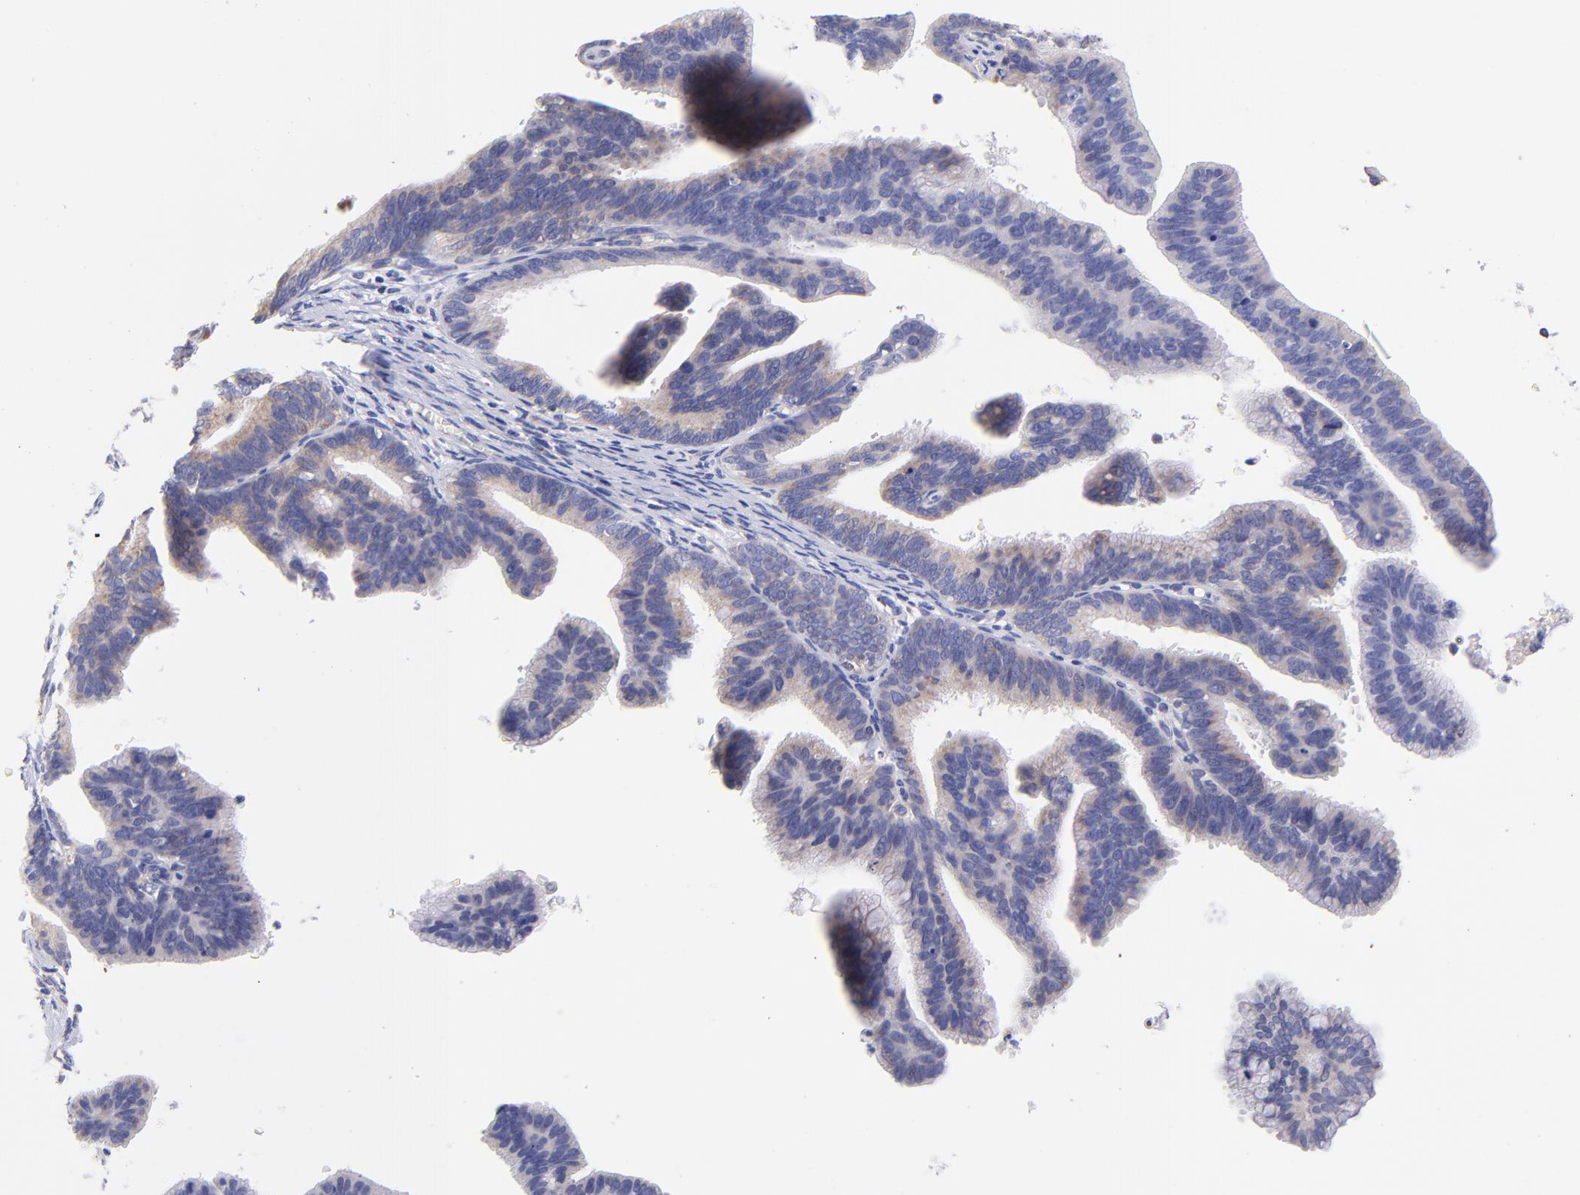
{"staining": {"intensity": "moderate", "quantity": "25%-75%", "location": "cytoplasmic/membranous"}, "tissue": "cervical cancer", "cell_type": "Tumor cells", "image_type": "cancer", "snomed": [{"axis": "morphology", "description": "Adenocarcinoma, NOS"}, {"axis": "topography", "description": "Cervix"}], "caption": "Immunohistochemical staining of human cervical cancer demonstrates medium levels of moderate cytoplasmic/membranous positivity in approximately 25%-75% of tumor cells.", "gene": "NDUFB7", "patient": {"sex": "female", "age": 47}}